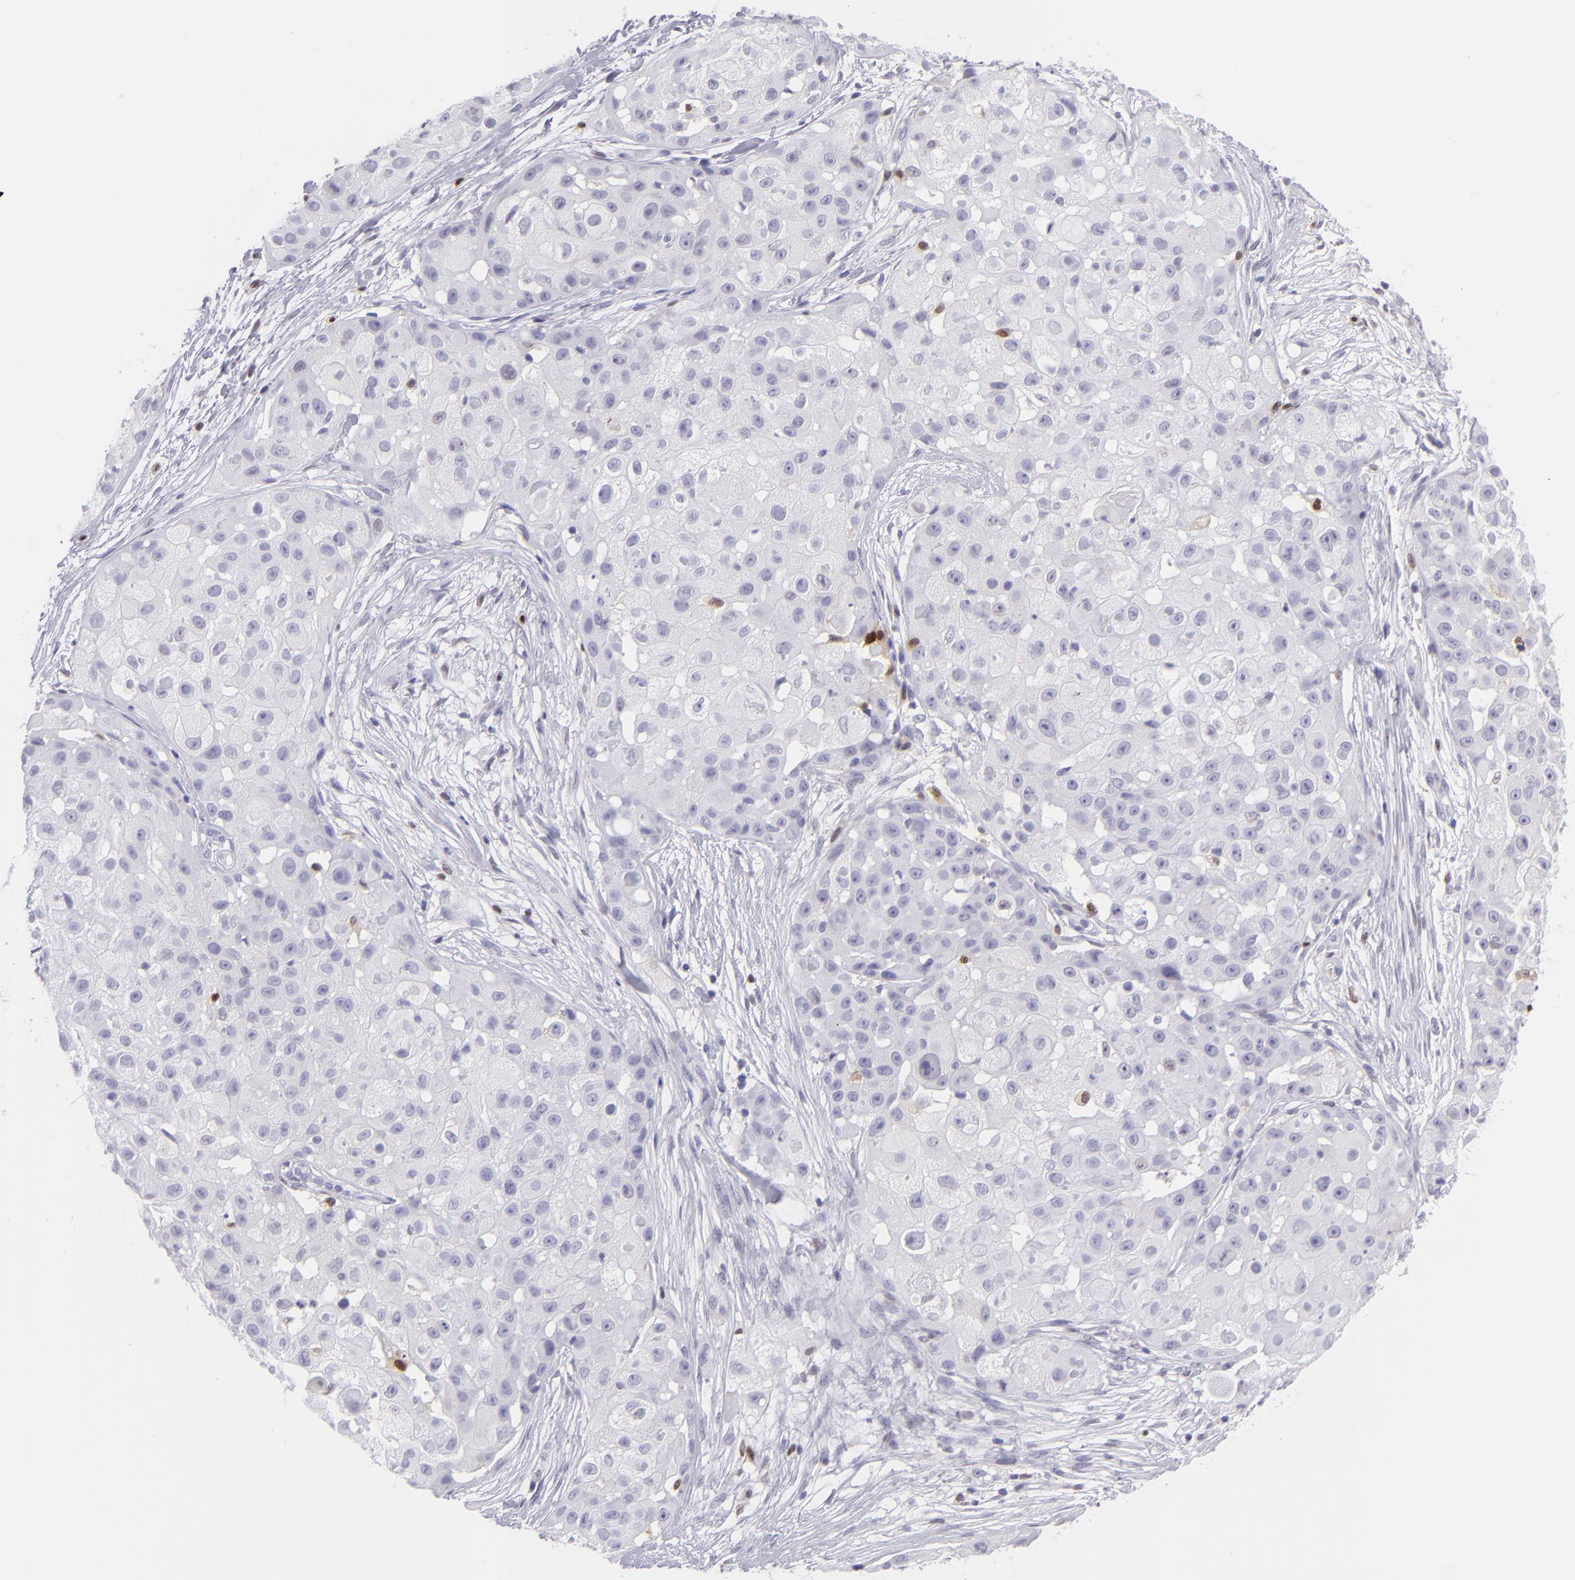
{"staining": {"intensity": "negative", "quantity": "none", "location": "none"}, "tissue": "skin cancer", "cell_type": "Tumor cells", "image_type": "cancer", "snomed": [{"axis": "morphology", "description": "Squamous cell carcinoma, NOS"}, {"axis": "topography", "description": "Skin"}], "caption": "Skin squamous cell carcinoma was stained to show a protein in brown. There is no significant positivity in tumor cells.", "gene": "MITF", "patient": {"sex": "female", "age": 57}}